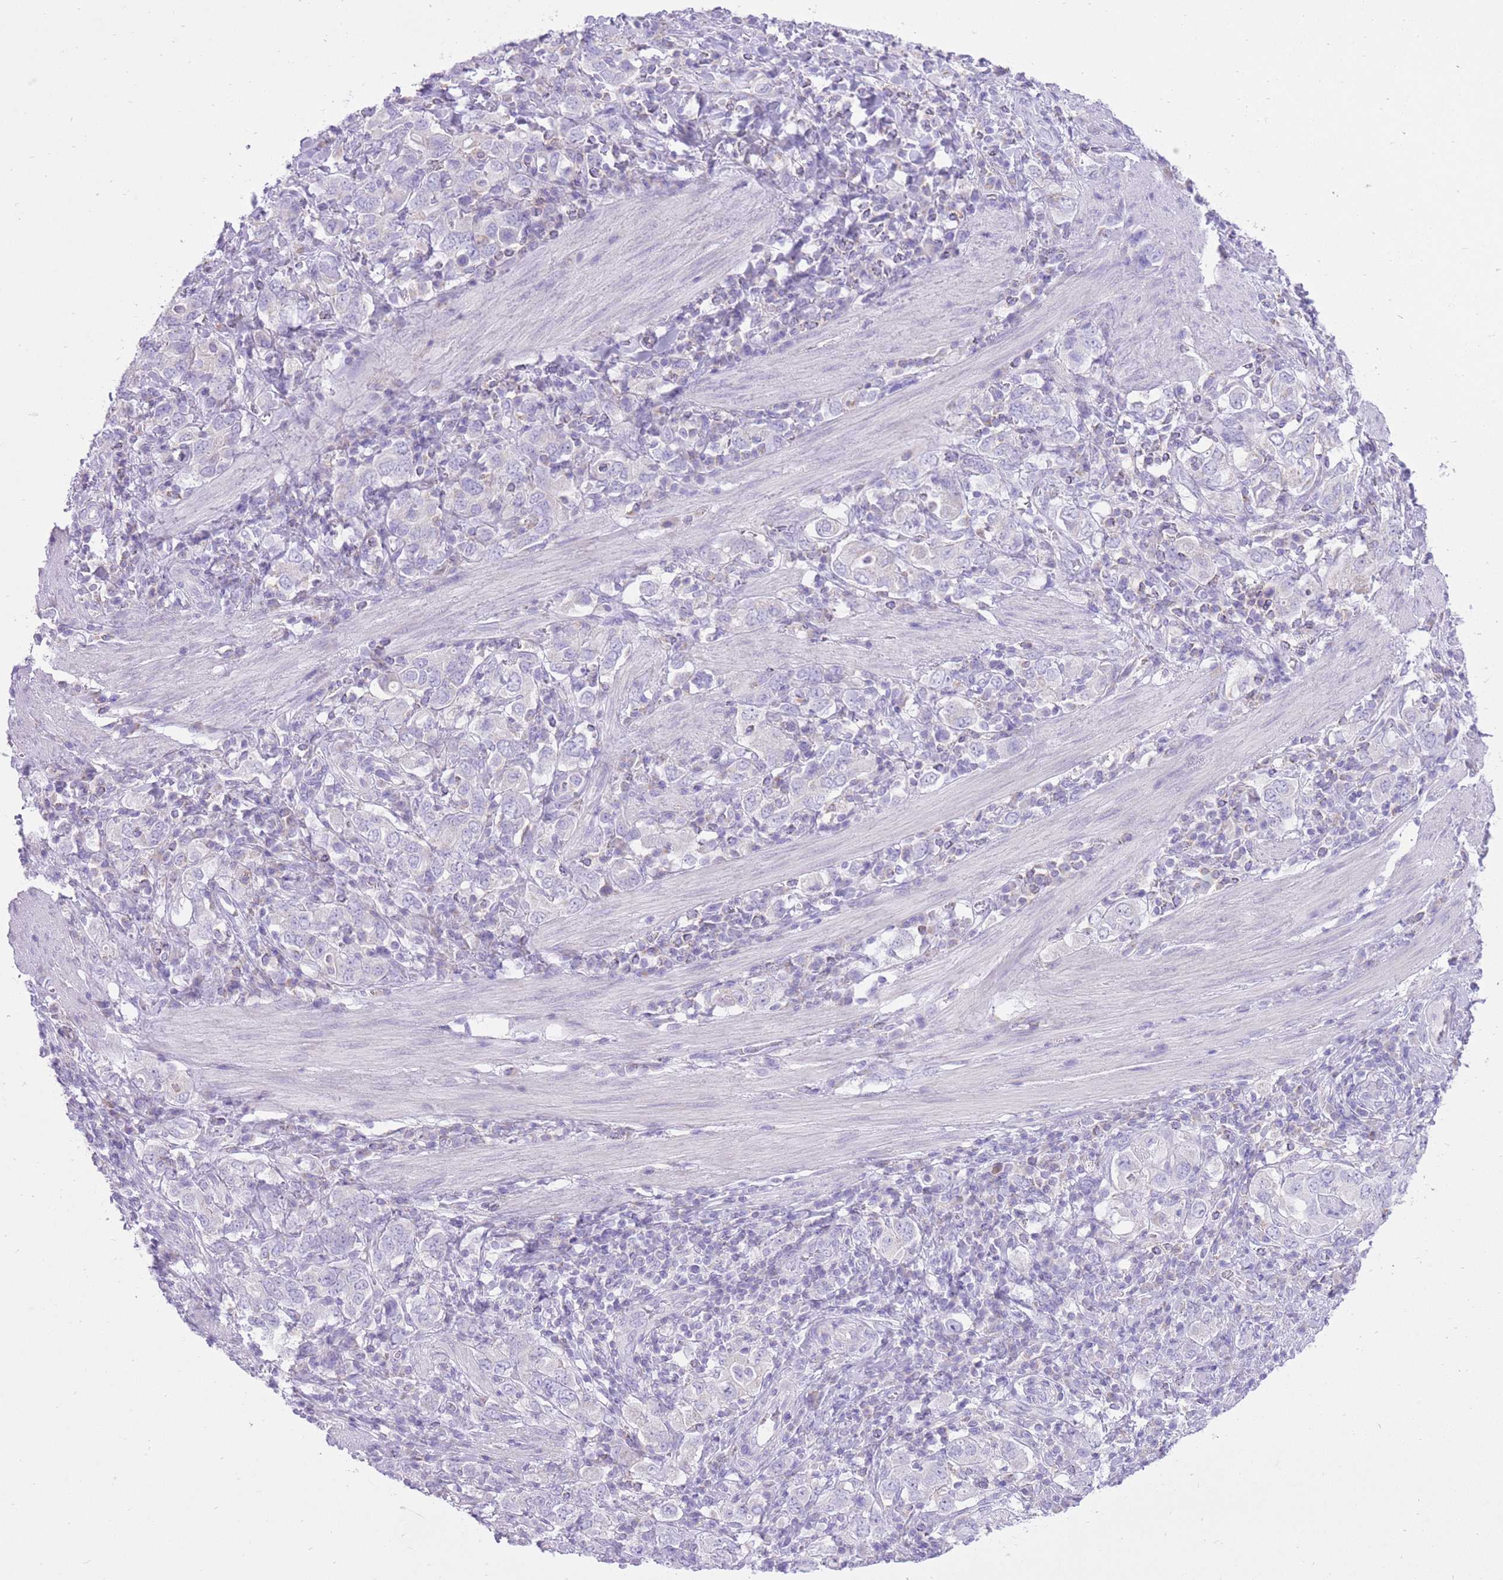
{"staining": {"intensity": "negative", "quantity": "none", "location": "none"}, "tissue": "stomach cancer", "cell_type": "Tumor cells", "image_type": "cancer", "snomed": [{"axis": "morphology", "description": "Adenocarcinoma, NOS"}, {"axis": "topography", "description": "Stomach, upper"}, {"axis": "topography", "description": "Stomach"}], "caption": "A high-resolution photomicrograph shows immunohistochemistry (IHC) staining of stomach adenocarcinoma, which demonstrates no significant positivity in tumor cells.", "gene": "SLC4A4", "patient": {"sex": "male", "age": 62}}